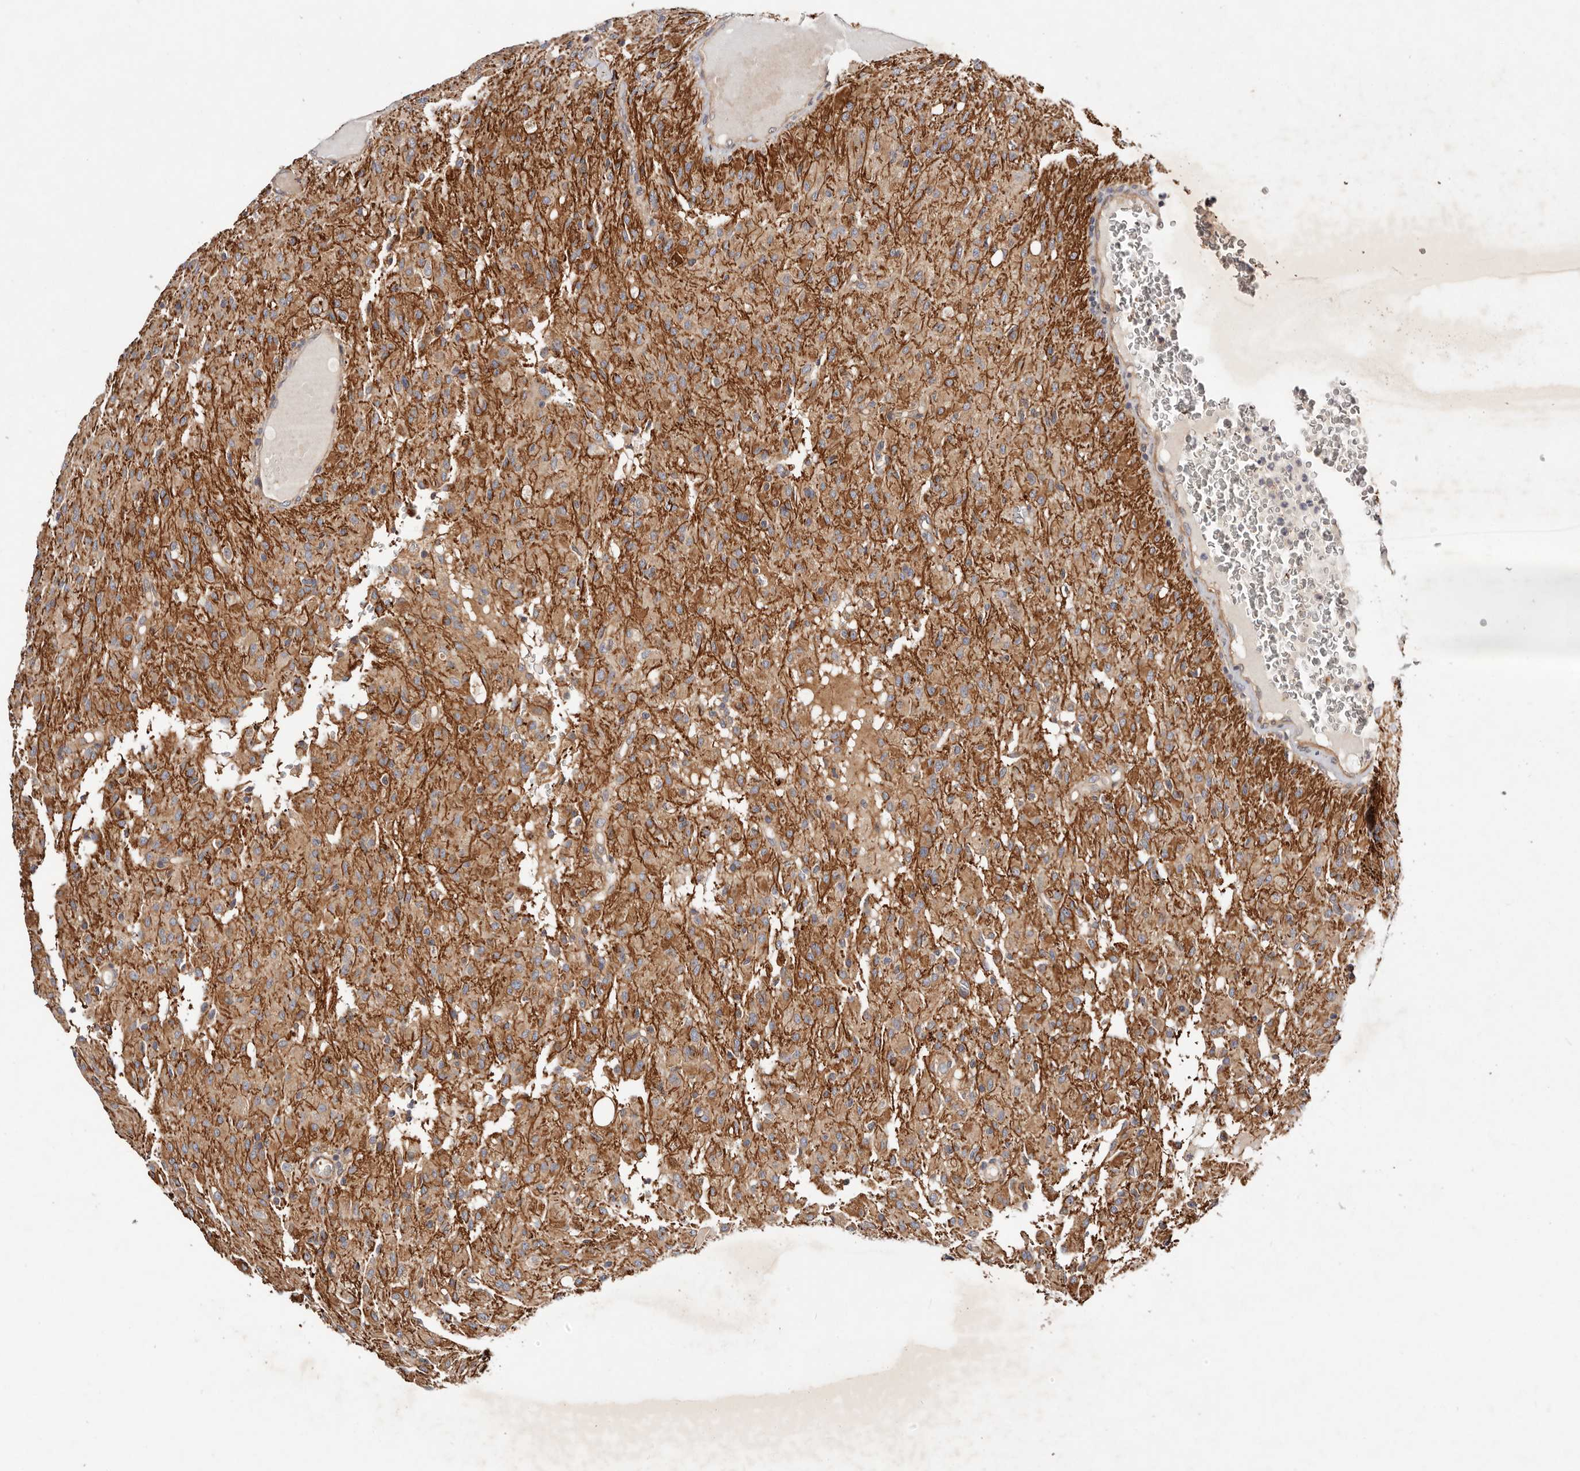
{"staining": {"intensity": "moderate", "quantity": "25%-75%", "location": "cytoplasmic/membranous"}, "tissue": "glioma", "cell_type": "Tumor cells", "image_type": "cancer", "snomed": [{"axis": "morphology", "description": "Glioma, malignant, High grade"}, {"axis": "topography", "description": "Brain"}], "caption": "Immunohistochemistry (IHC) staining of glioma, which displays medium levels of moderate cytoplasmic/membranous staining in approximately 25%-75% of tumor cells indicating moderate cytoplasmic/membranous protein positivity. The staining was performed using DAB (brown) for protein detection and nuclei were counterstained in hematoxylin (blue).", "gene": "MACF1", "patient": {"sex": "female", "age": 59}}